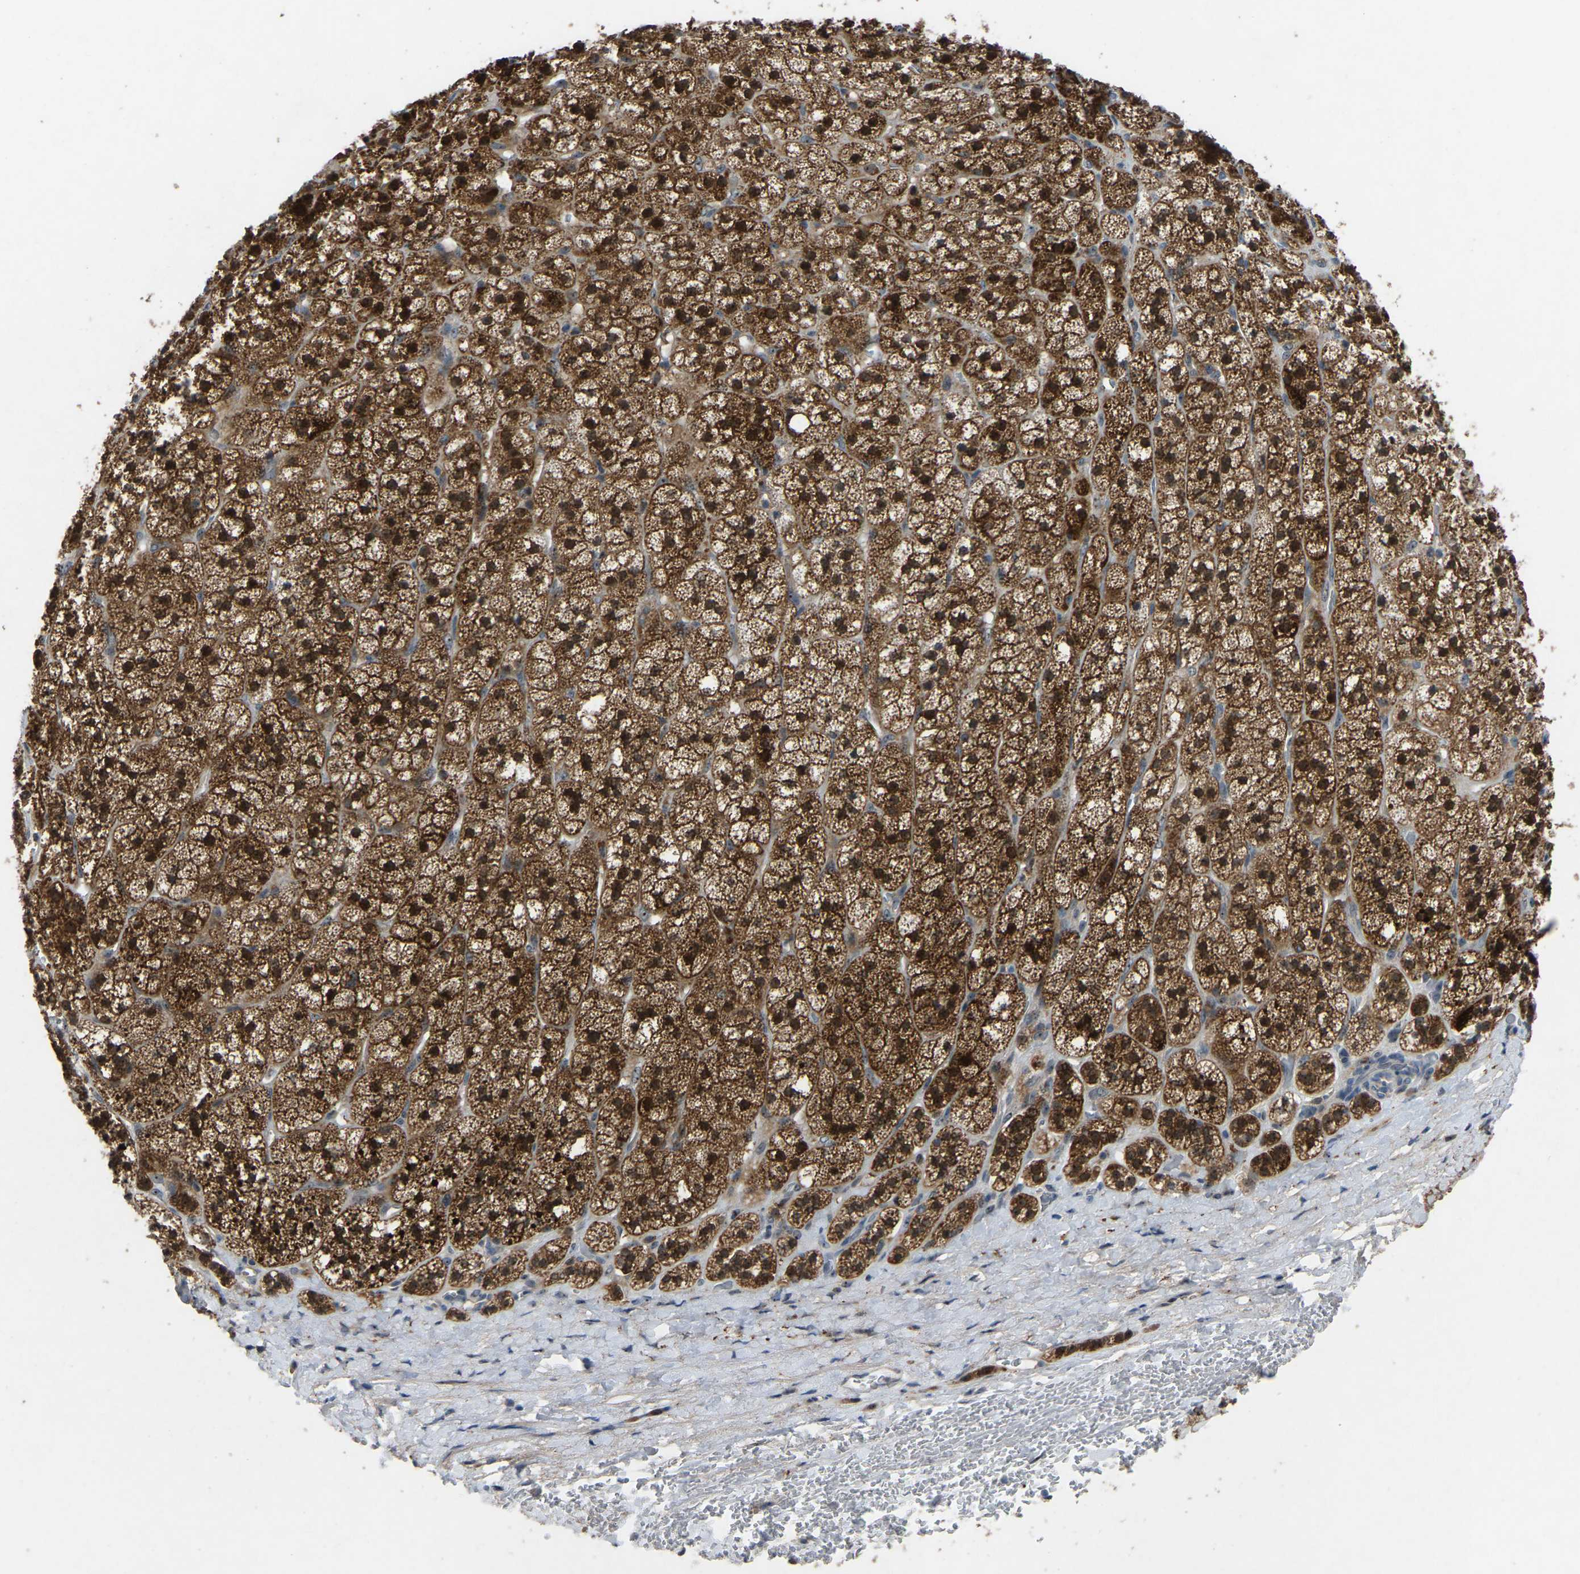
{"staining": {"intensity": "strong", "quantity": ">75%", "location": "cytoplasmic/membranous,nuclear"}, "tissue": "adrenal gland", "cell_type": "Glandular cells", "image_type": "normal", "snomed": [{"axis": "morphology", "description": "Normal tissue, NOS"}, {"axis": "topography", "description": "Adrenal gland"}], "caption": "Immunohistochemistry (IHC) photomicrograph of normal adrenal gland stained for a protein (brown), which reveals high levels of strong cytoplasmic/membranous,nuclear positivity in about >75% of glandular cells.", "gene": "FHIT", "patient": {"sex": "male", "age": 56}}